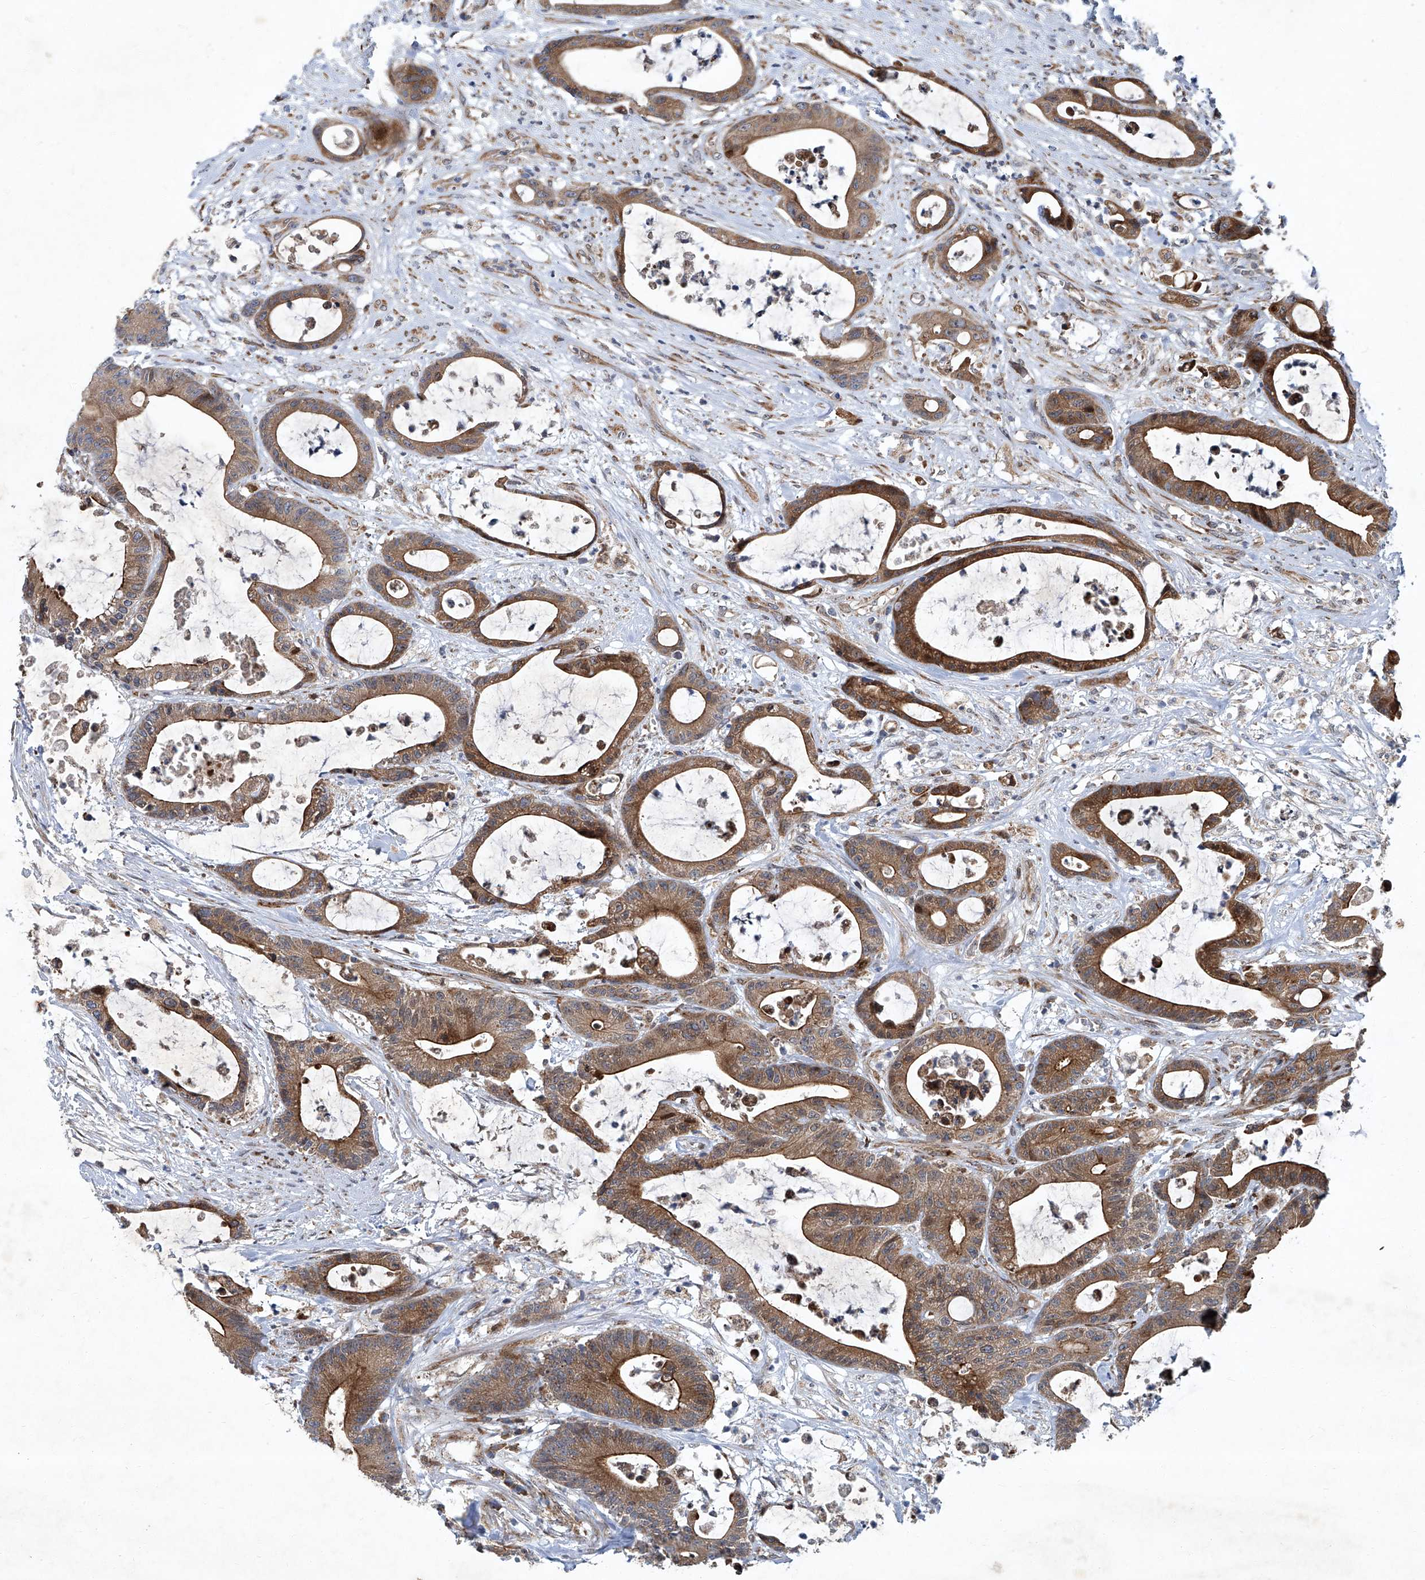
{"staining": {"intensity": "strong", "quantity": ">75%", "location": "cytoplasmic/membranous"}, "tissue": "colorectal cancer", "cell_type": "Tumor cells", "image_type": "cancer", "snomed": [{"axis": "morphology", "description": "Adenocarcinoma, NOS"}, {"axis": "topography", "description": "Colon"}], "caption": "Protein expression analysis of colorectal adenocarcinoma shows strong cytoplasmic/membranous expression in about >75% of tumor cells.", "gene": "GPR132", "patient": {"sex": "female", "age": 84}}